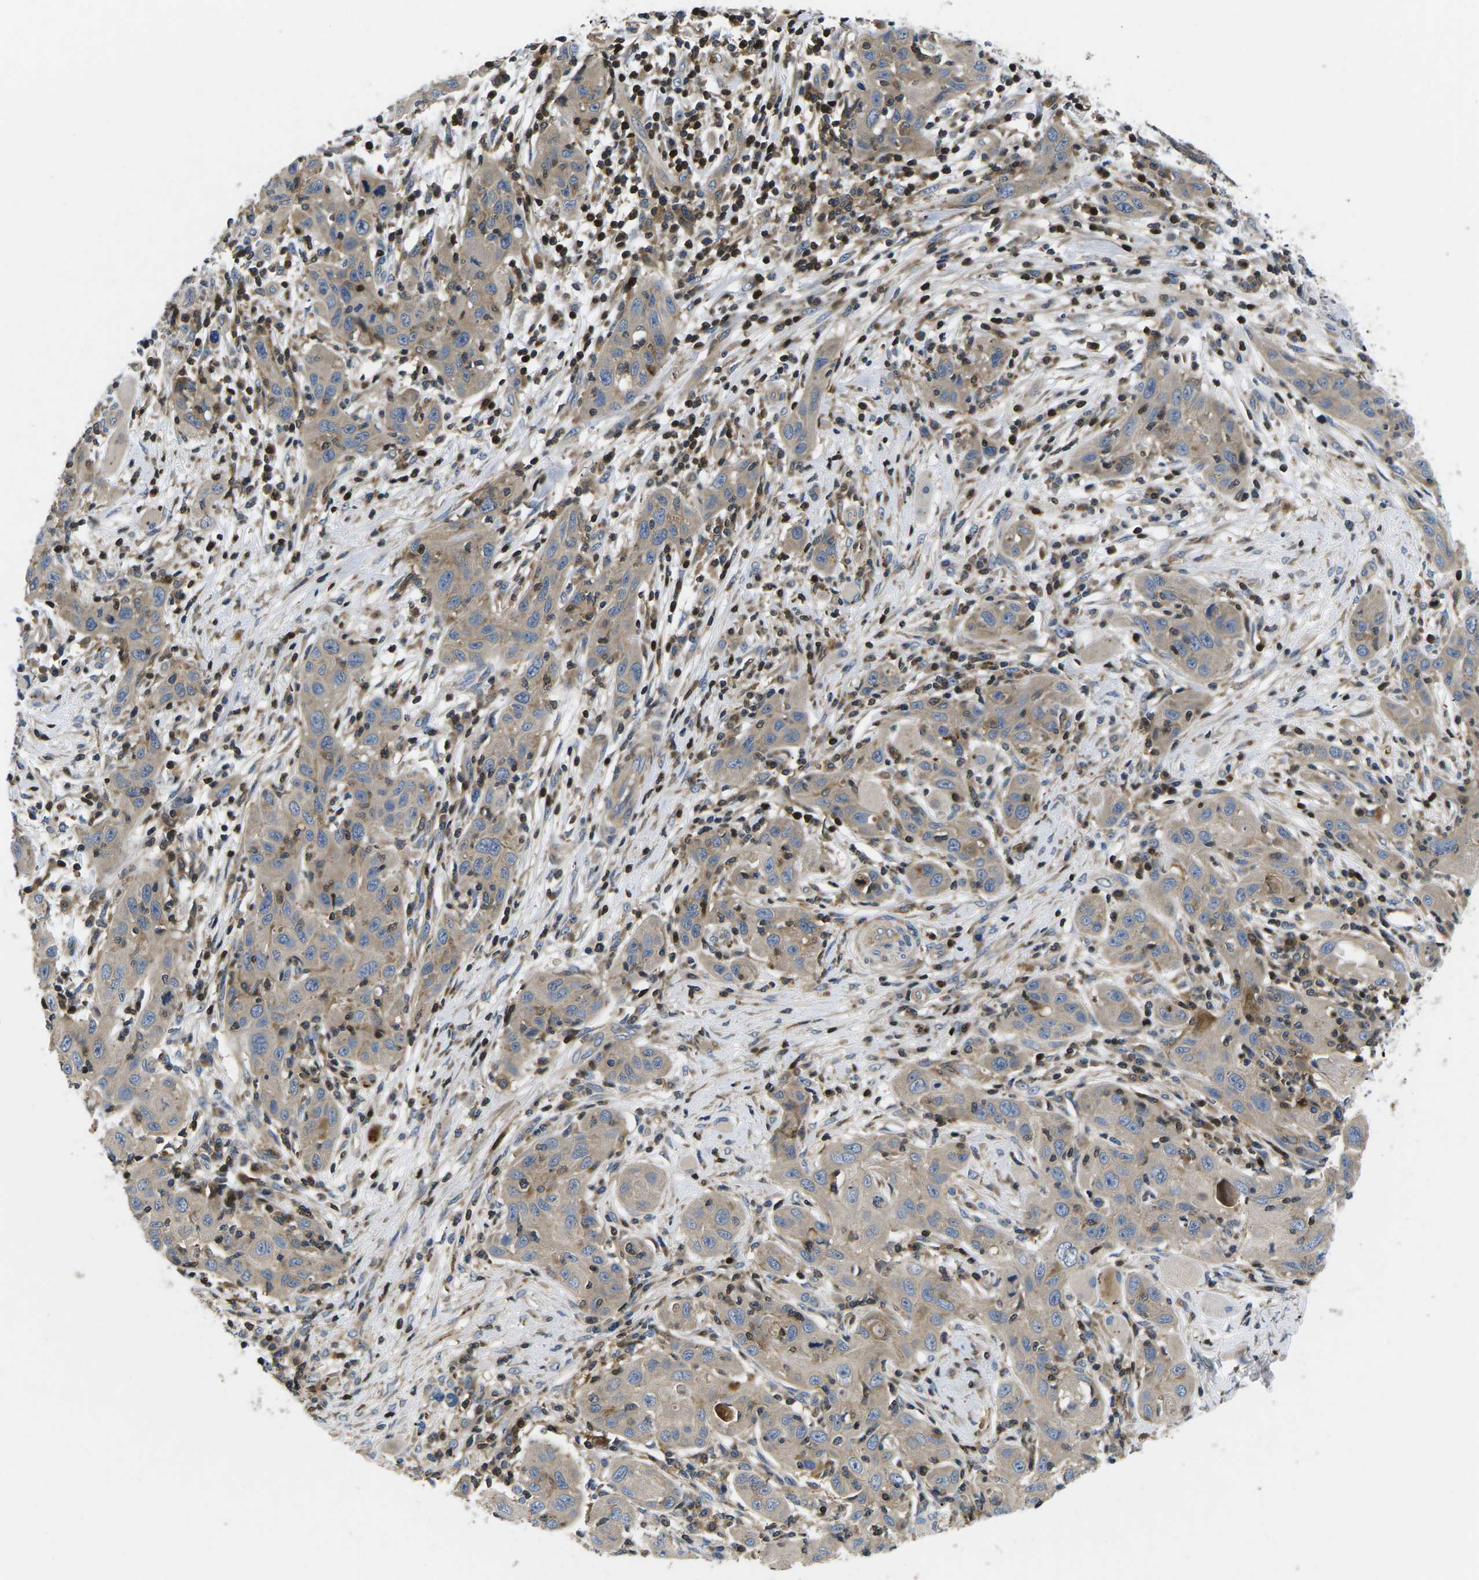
{"staining": {"intensity": "weak", "quantity": ">75%", "location": "cytoplasmic/membranous"}, "tissue": "skin cancer", "cell_type": "Tumor cells", "image_type": "cancer", "snomed": [{"axis": "morphology", "description": "Squamous cell carcinoma, NOS"}, {"axis": "topography", "description": "Skin"}], "caption": "This is an image of immunohistochemistry (IHC) staining of skin squamous cell carcinoma, which shows weak expression in the cytoplasmic/membranous of tumor cells.", "gene": "PLCE1", "patient": {"sex": "female", "age": 88}}